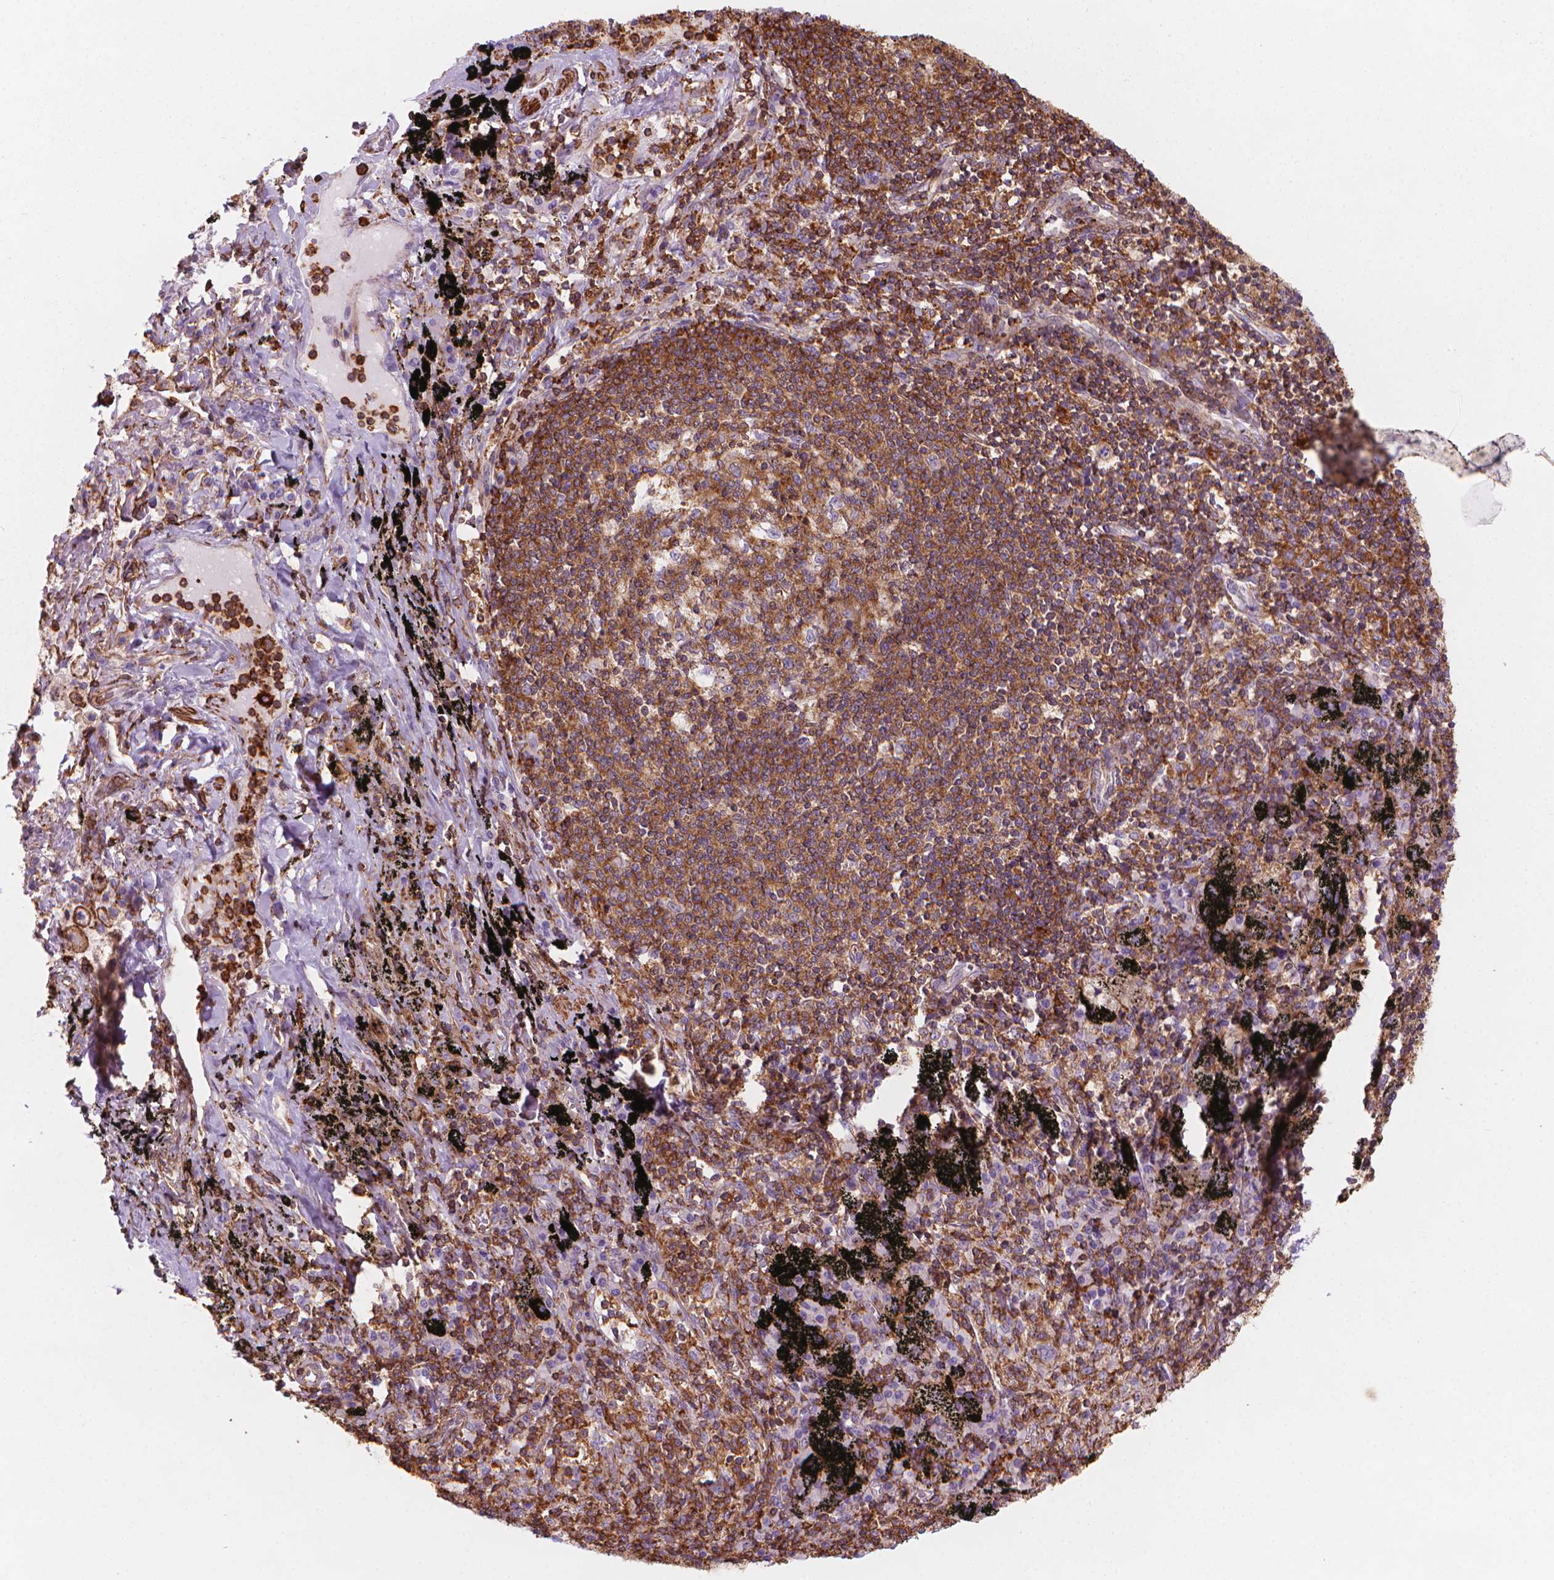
{"staining": {"intensity": "weak", "quantity": "25%-75%", "location": "cytoplasmic/membranous"}, "tissue": "adipose tissue", "cell_type": "Adipocytes", "image_type": "normal", "snomed": [{"axis": "morphology", "description": "Normal tissue, NOS"}, {"axis": "topography", "description": "Bronchus"}, {"axis": "topography", "description": "Lung"}], "caption": "This micrograph displays unremarkable adipose tissue stained with immunohistochemistry to label a protein in brown. The cytoplasmic/membranous of adipocytes show weak positivity for the protein. Nuclei are counter-stained blue.", "gene": "PATJ", "patient": {"sex": "female", "age": 57}}